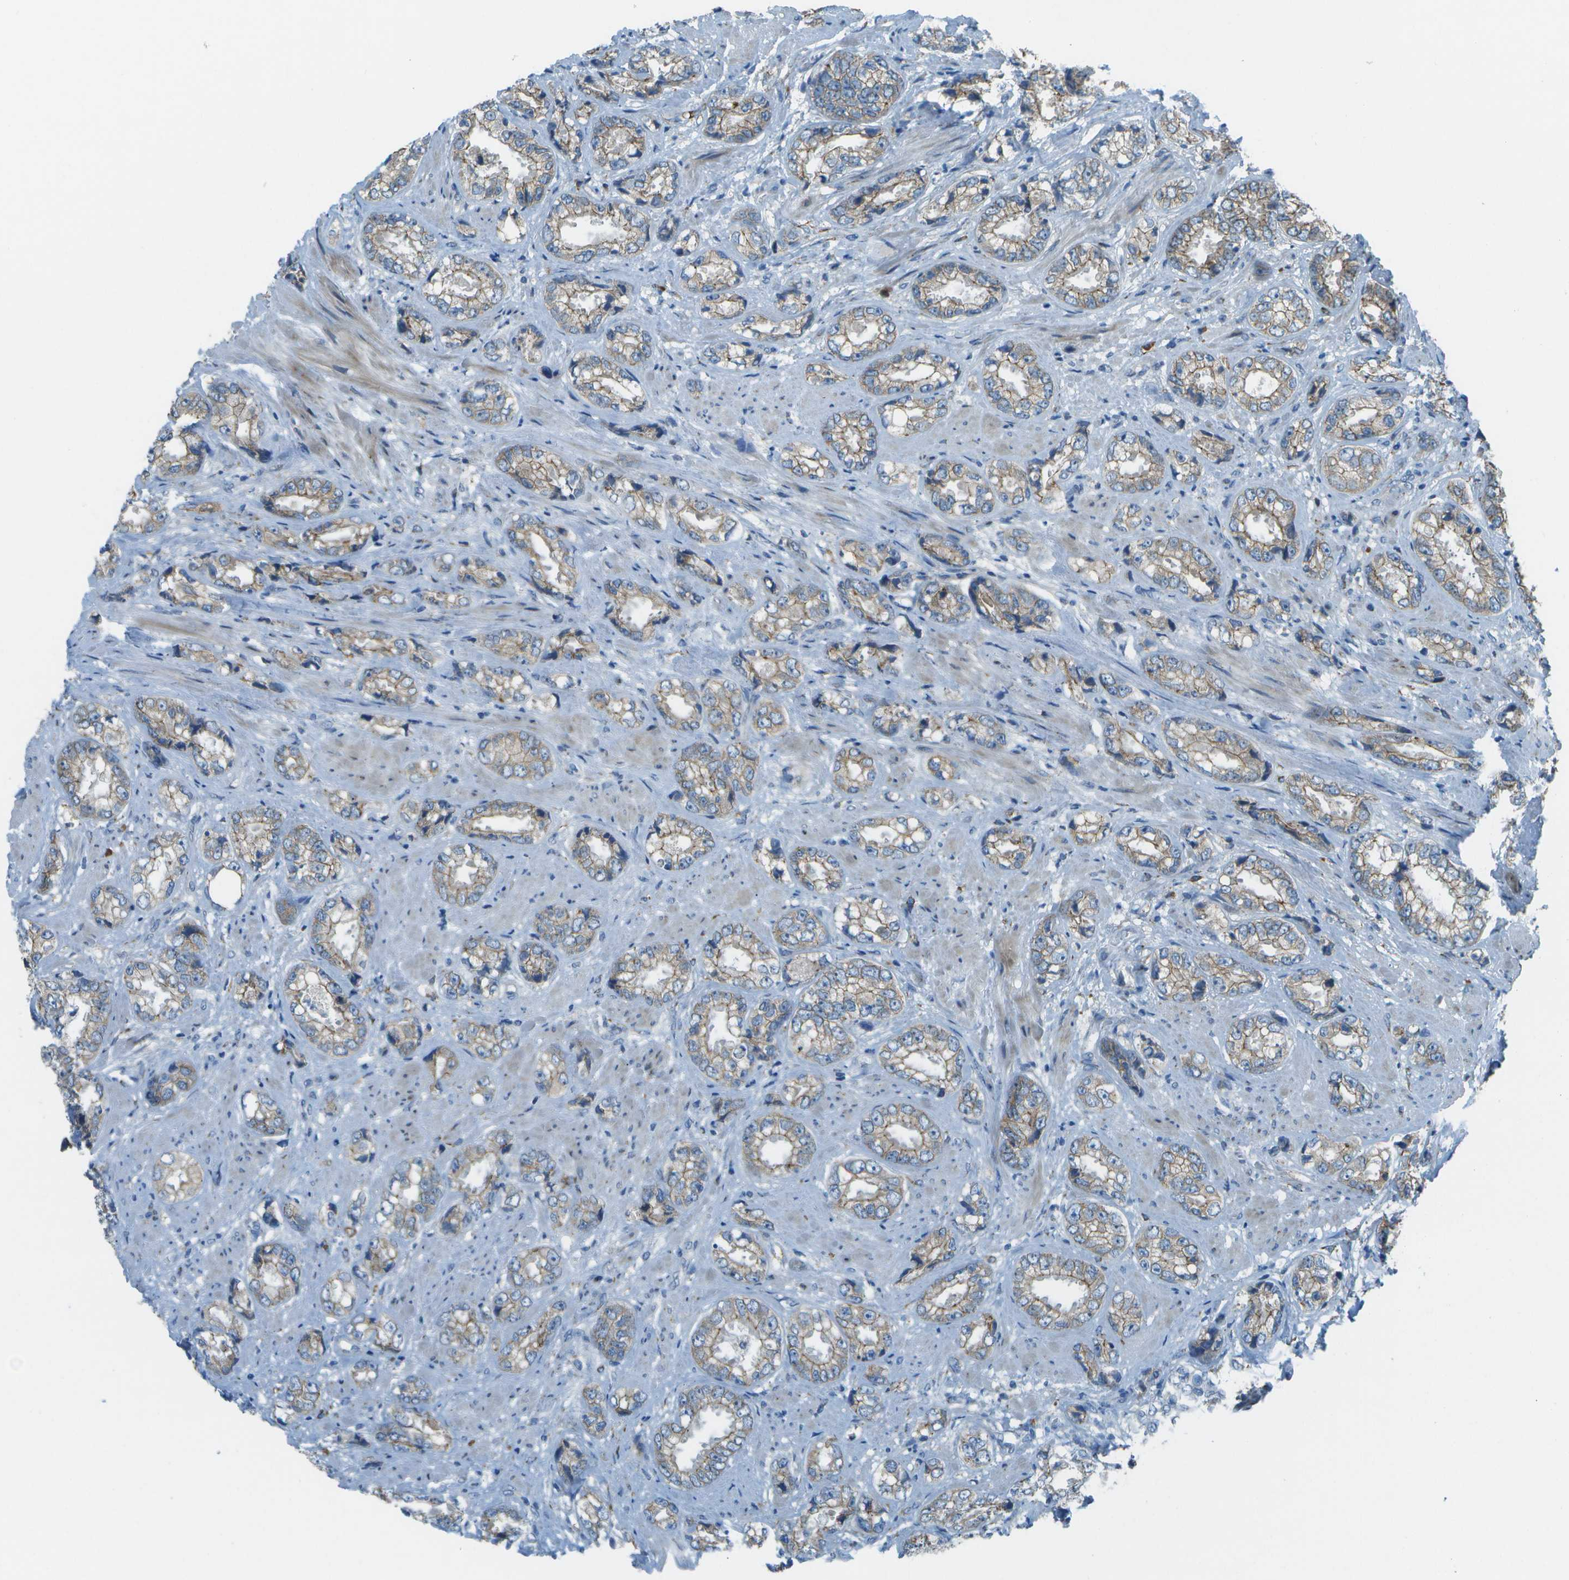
{"staining": {"intensity": "weak", "quantity": "25%-75%", "location": "cytoplasmic/membranous"}, "tissue": "prostate cancer", "cell_type": "Tumor cells", "image_type": "cancer", "snomed": [{"axis": "morphology", "description": "Adenocarcinoma, High grade"}, {"axis": "topography", "description": "Prostate"}], "caption": "About 25%-75% of tumor cells in human prostate adenocarcinoma (high-grade) demonstrate weak cytoplasmic/membranous protein staining as visualized by brown immunohistochemical staining.", "gene": "KCTD3", "patient": {"sex": "male", "age": 61}}